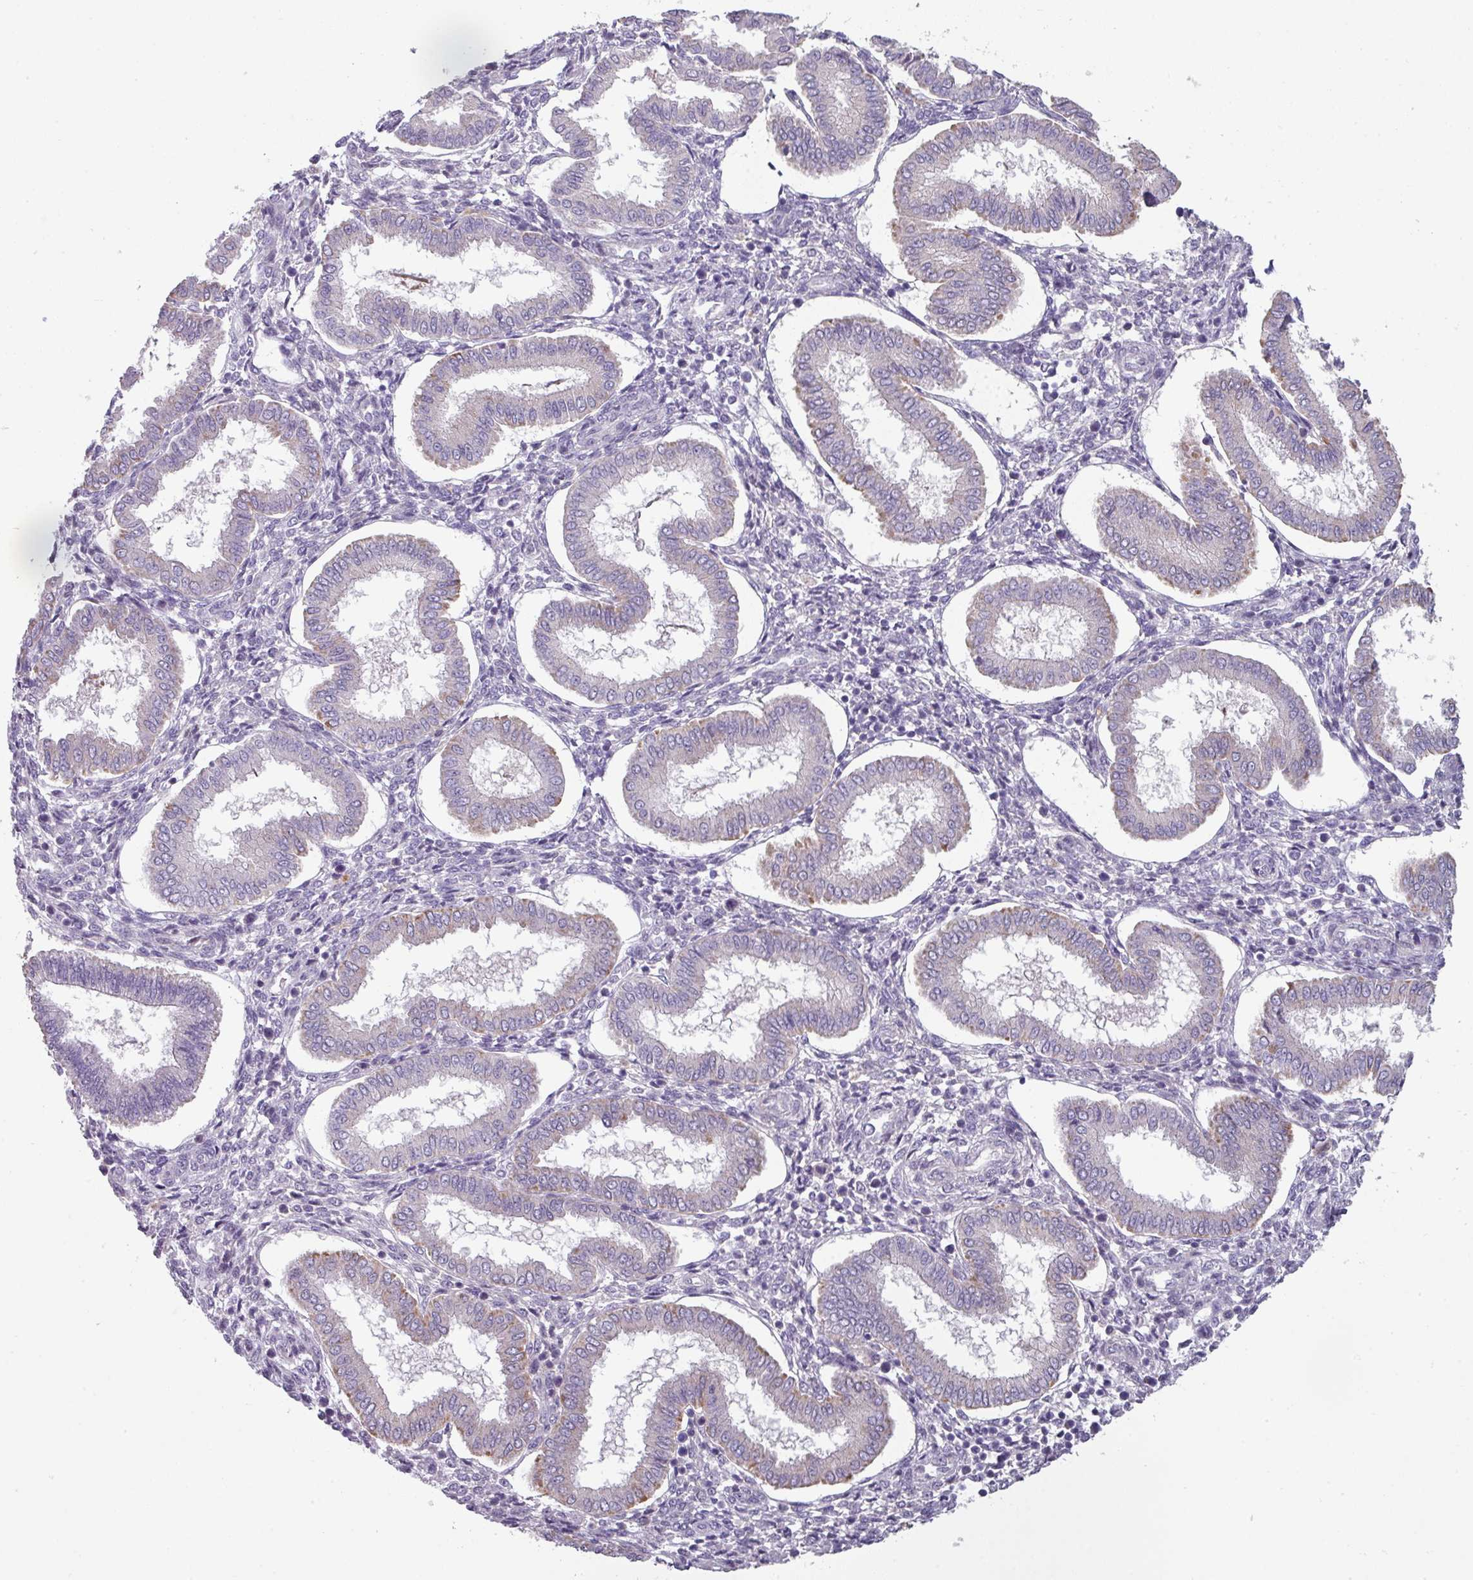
{"staining": {"intensity": "negative", "quantity": "none", "location": "none"}, "tissue": "endometrium", "cell_type": "Cells in endometrial stroma", "image_type": "normal", "snomed": [{"axis": "morphology", "description": "Normal tissue, NOS"}, {"axis": "topography", "description": "Endometrium"}], "caption": "Immunohistochemistry (IHC) histopathology image of normal endometrium stained for a protein (brown), which reveals no positivity in cells in endometrial stroma.", "gene": "C2orf16", "patient": {"sex": "female", "age": 24}}